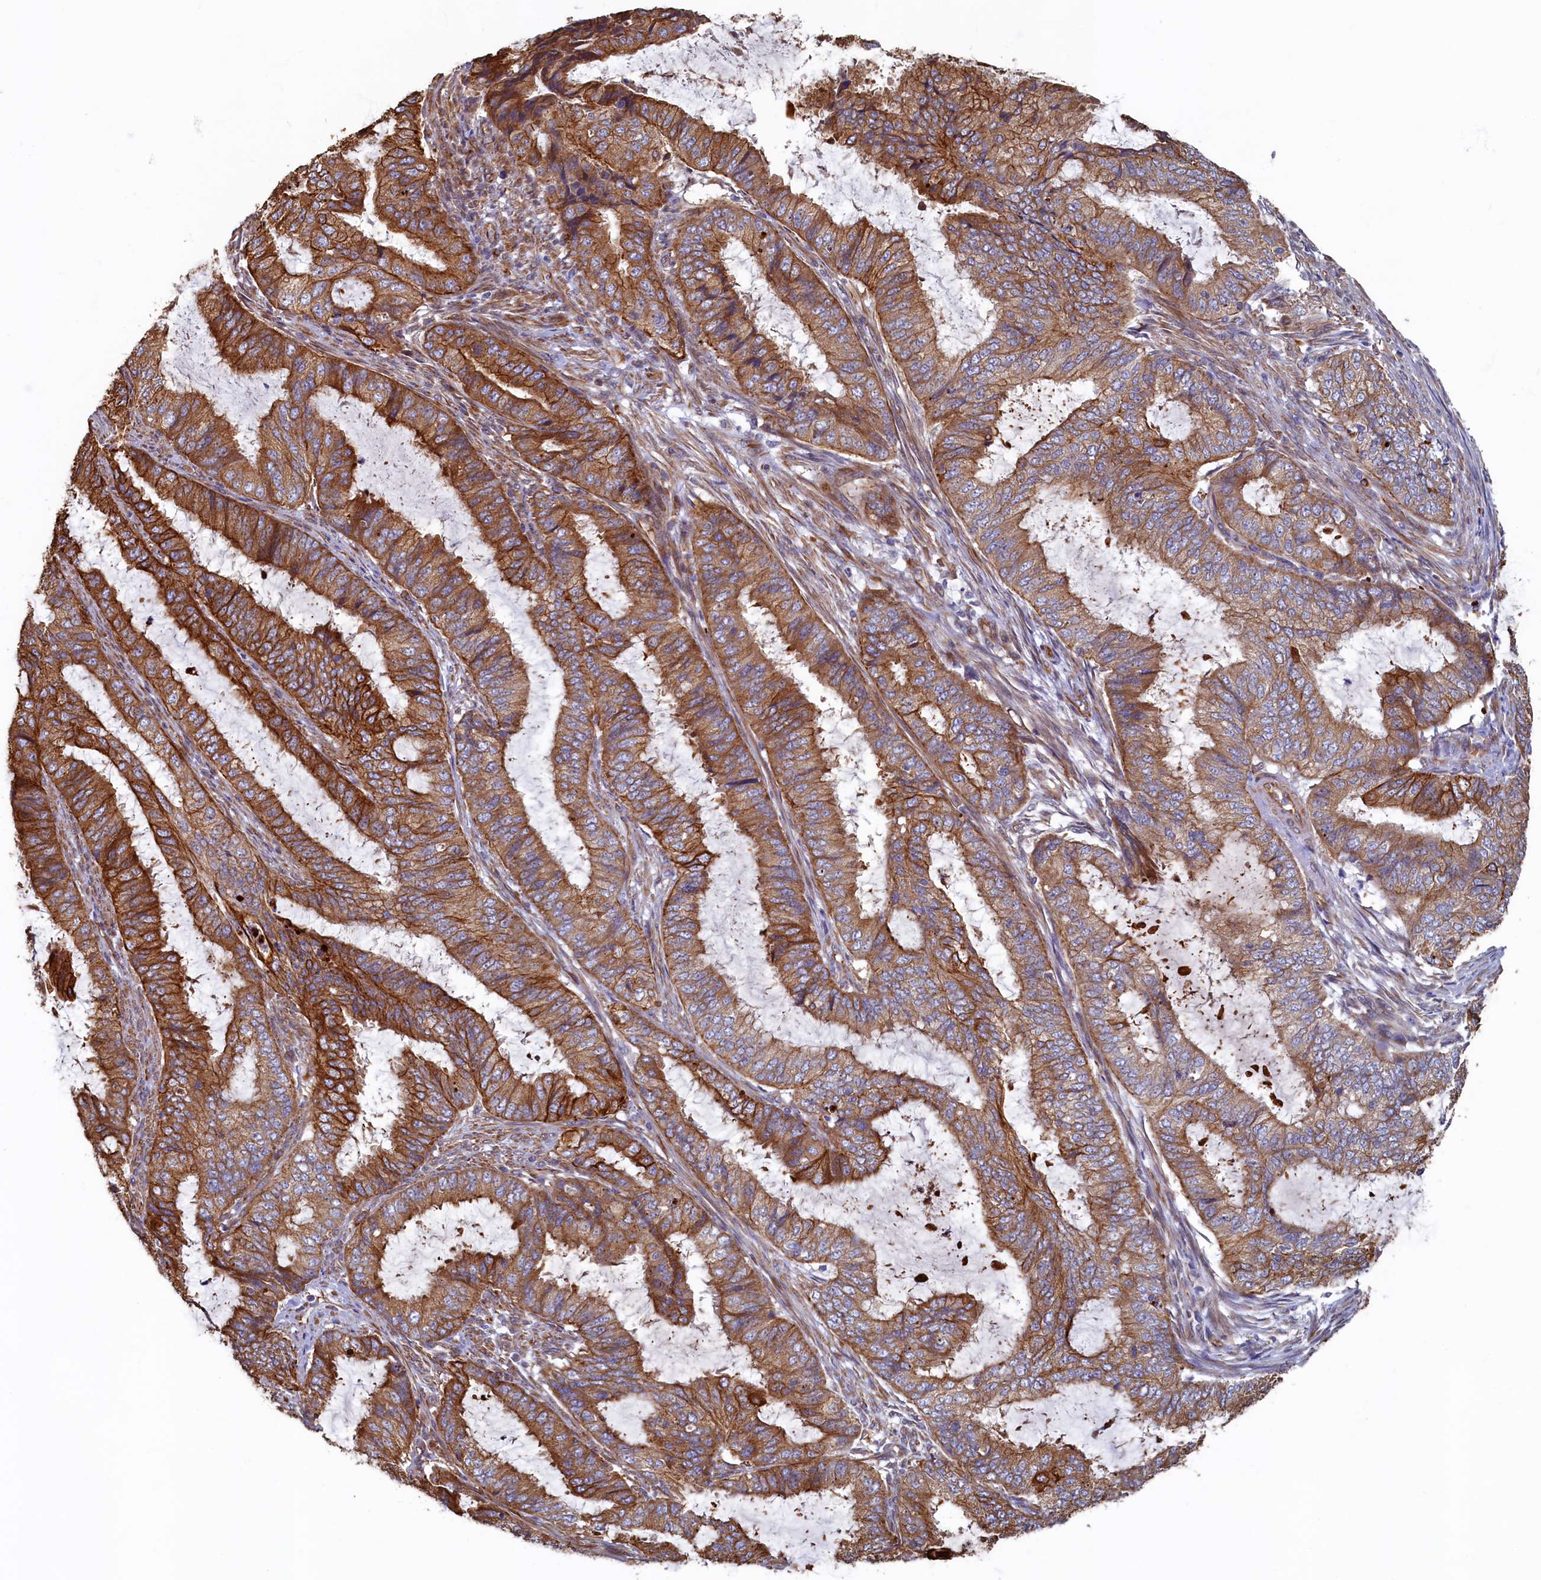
{"staining": {"intensity": "strong", "quantity": "25%-75%", "location": "cytoplasmic/membranous"}, "tissue": "endometrial cancer", "cell_type": "Tumor cells", "image_type": "cancer", "snomed": [{"axis": "morphology", "description": "Adenocarcinoma, NOS"}, {"axis": "topography", "description": "Endometrium"}], "caption": "Protein positivity by IHC exhibits strong cytoplasmic/membranous staining in approximately 25%-75% of tumor cells in adenocarcinoma (endometrial). The staining is performed using DAB (3,3'-diaminobenzidine) brown chromogen to label protein expression. The nuclei are counter-stained blue using hematoxylin.", "gene": "LRRC57", "patient": {"sex": "female", "age": 51}}